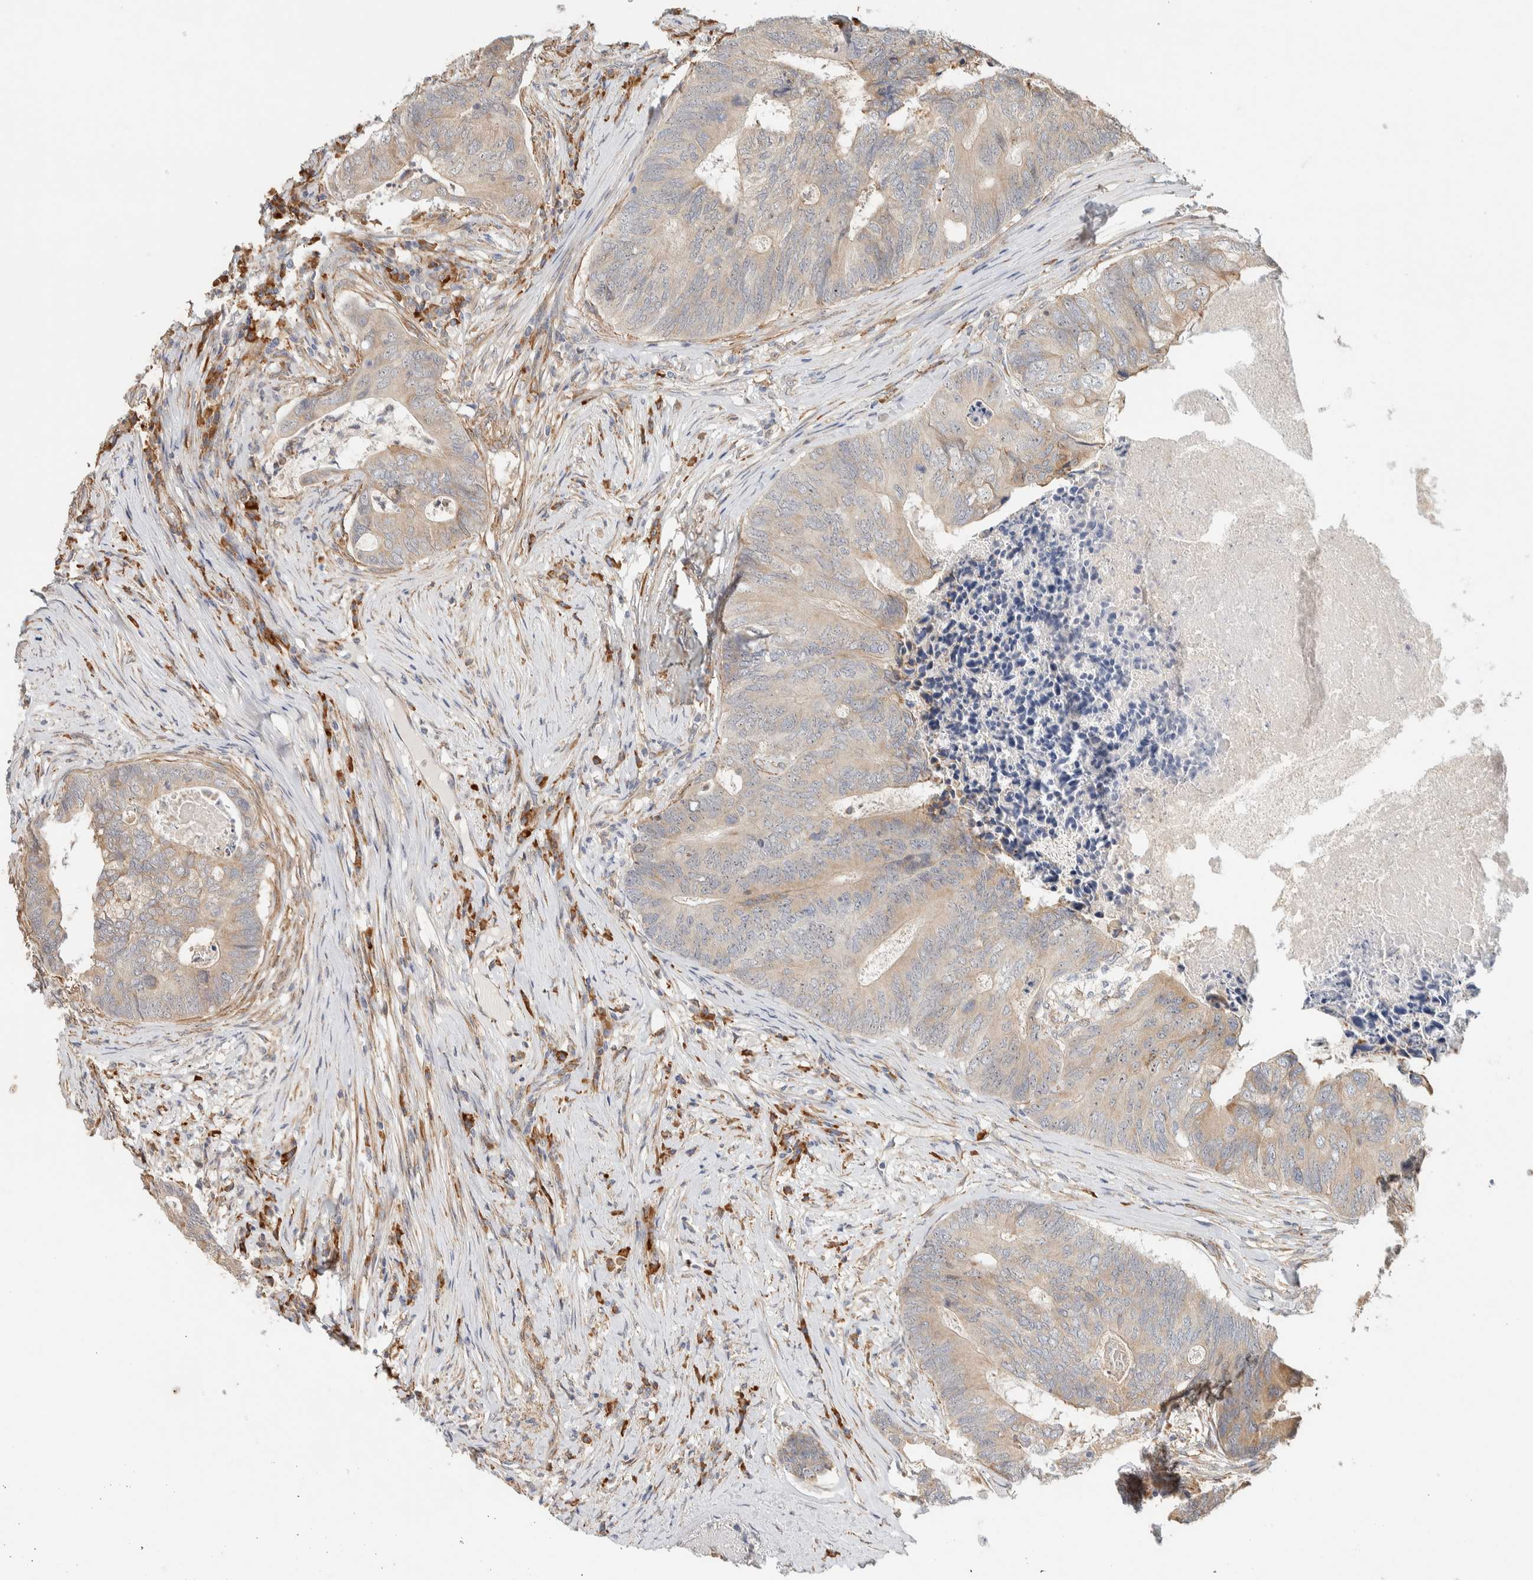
{"staining": {"intensity": "weak", "quantity": ">75%", "location": "cytoplasmic/membranous"}, "tissue": "colorectal cancer", "cell_type": "Tumor cells", "image_type": "cancer", "snomed": [{"axis": "morphology", "description": "Adenocarcinoma, NOS"}, {"axis": "topography", "description": "Colon"}], "caption": "The photomicrograph demonstrates a brown stain indicating the presence of a protein in the cytoplasmic/membranous of tumor cells in colorectal adenocarcinoma.", "gene": "KLHL40", "patient": {"sex": "female", "age": 67}}